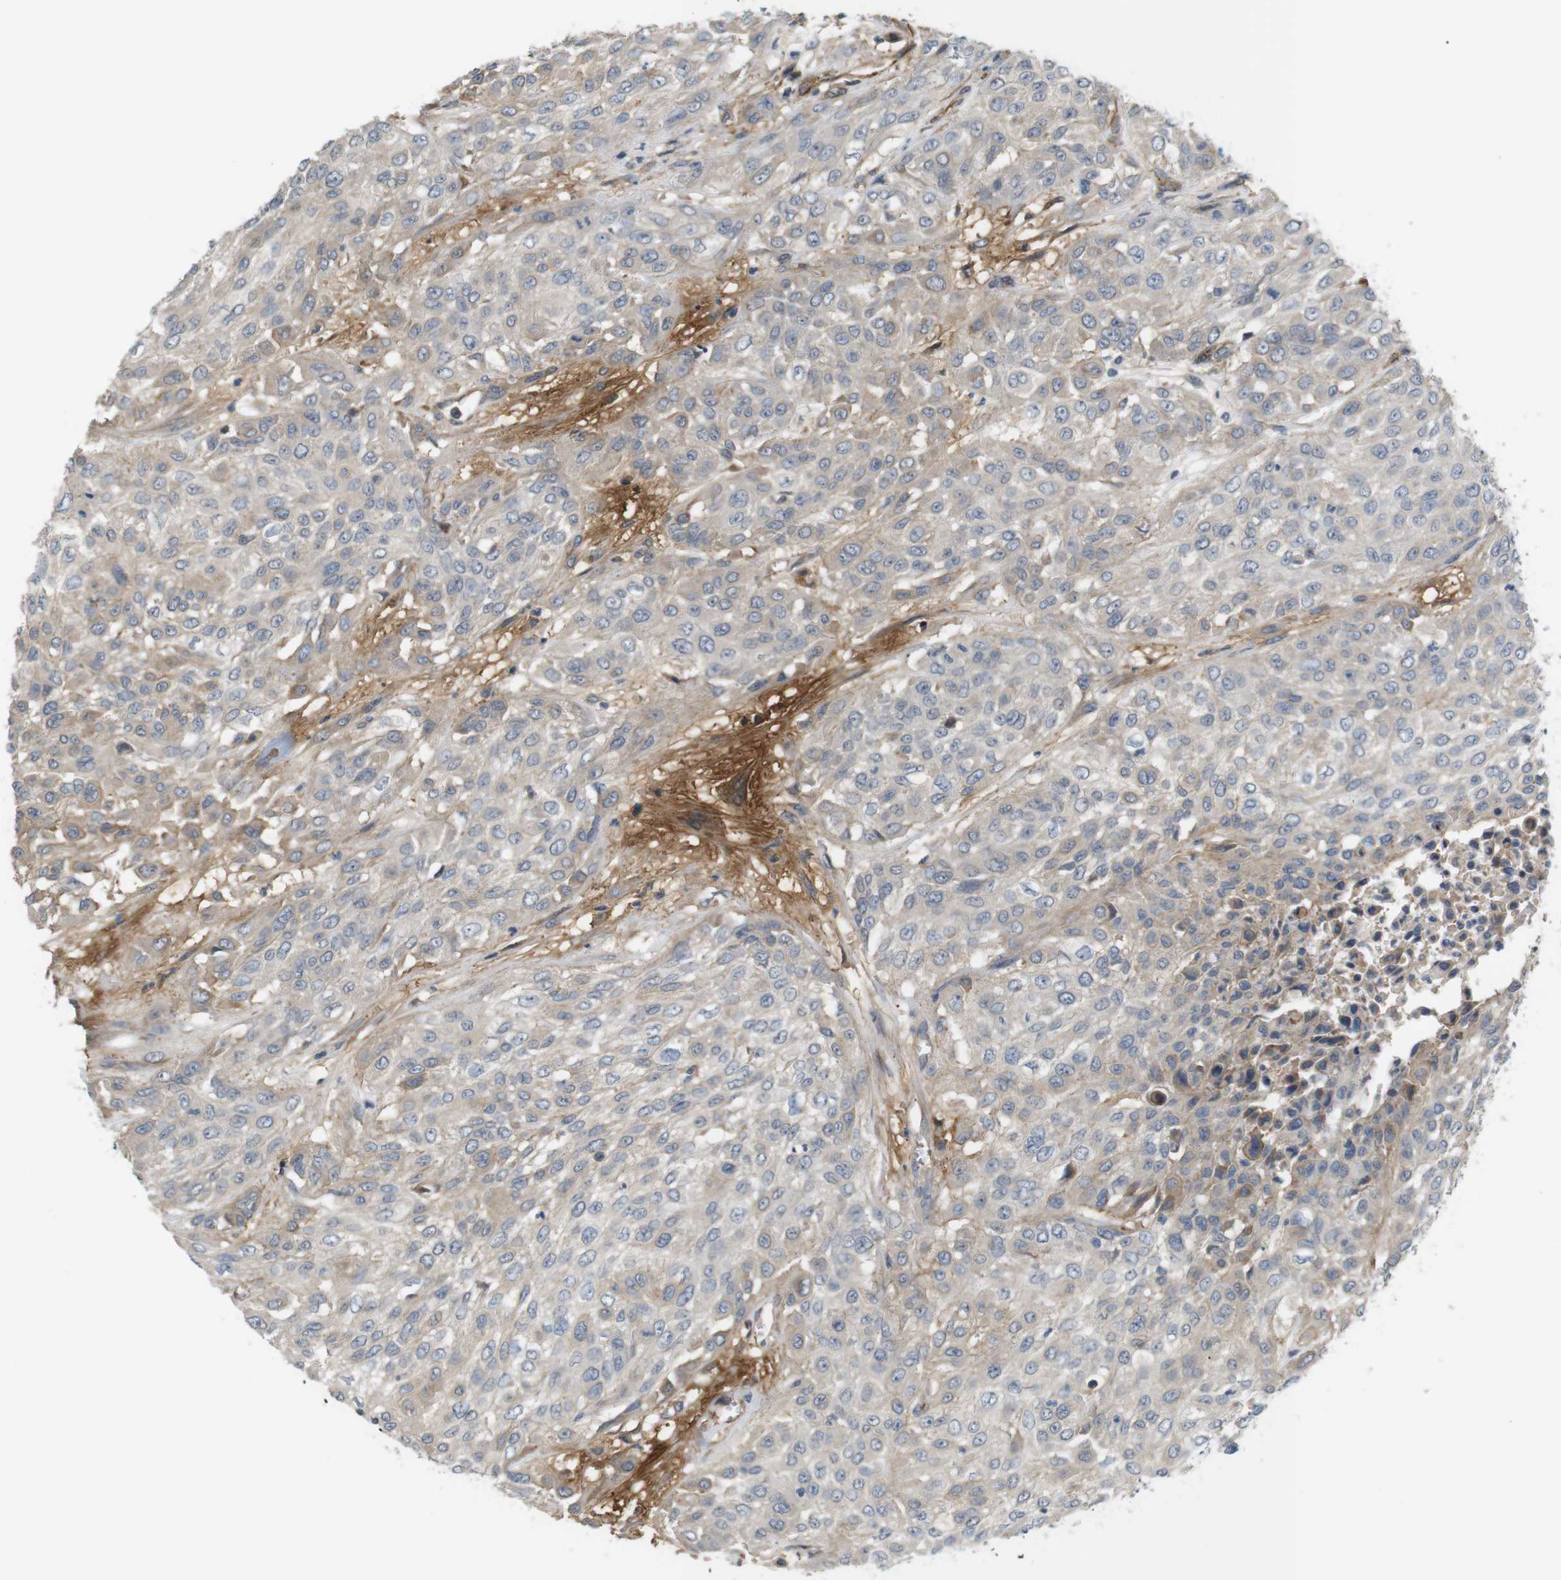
{"staining": {"intensity": "weak", "quantity": ">75%", "location": "cytoplasmic/membranous"}, "tissue": "urothelial cancer", "cell_type": "Tumor cells", "image_type": "cancer", "snomed": [{"axis": "morphology", "description": "Urothelial carcinoma, High grade"}, {"axis": "topography", "description": "Urinary bladder"}], "caption": "A high-resolution photomicrograph shows immunohistochemistry staining of urothelial cancer, which reveals weak cytoplasmic/membranous staining in about >75% of tumor cells.", "gene": "BVES", "patient": {"sex": "male", "age": 57}}